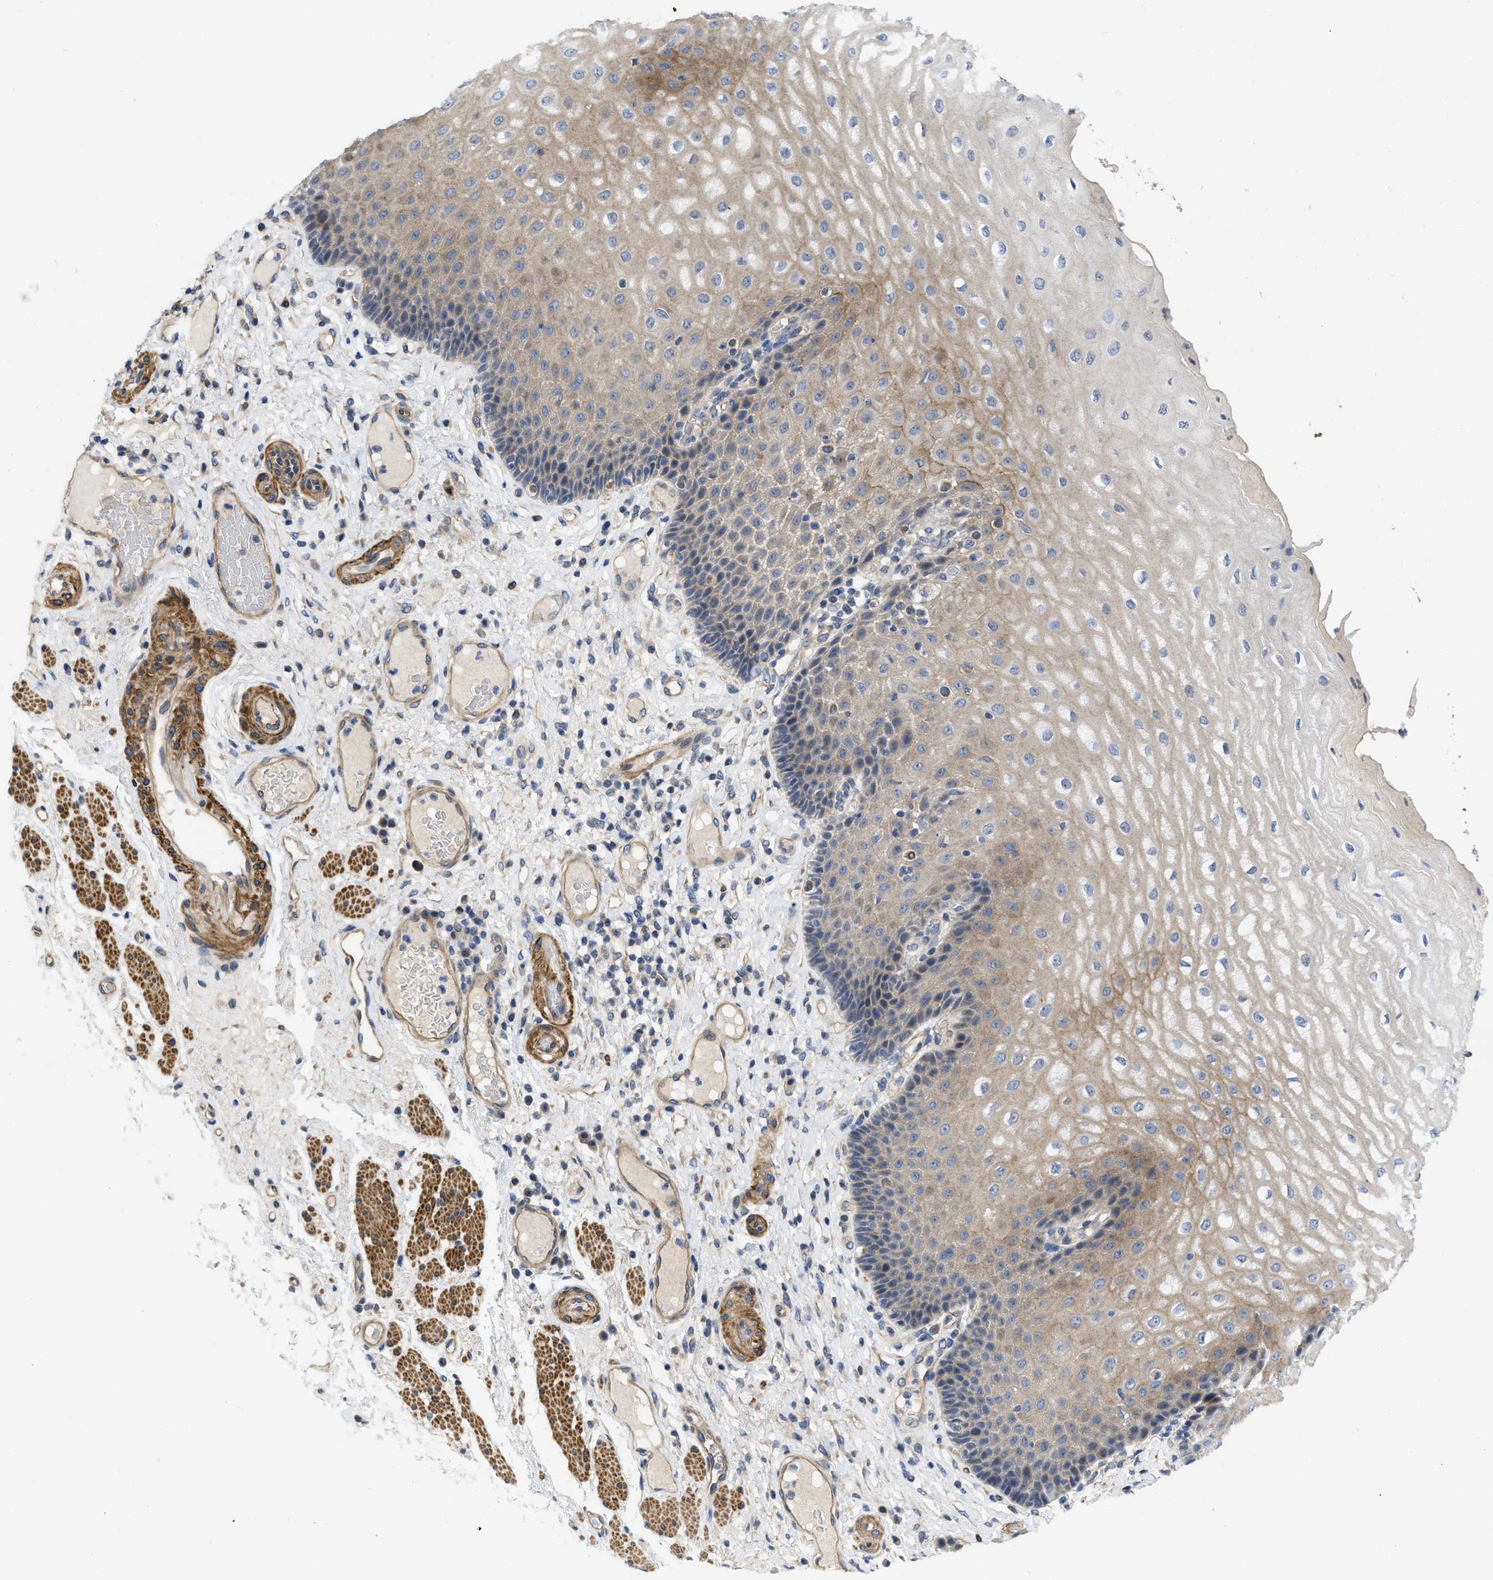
{"staining": {"intensity": "moderate", "quantity": "25%-75%", "location": "cytoplasmic/membranous"}, "tissue": "esophagus", "cell_type": "Squamous epithelial cells", "image_type": "normal", "snomed": [{"axis": "morphology", "description": "Normal tissue, NOS"}, {"axis": "topography", "description": "Esophagus"}], "caption": "Brown immunohistochemical staining in normal human esophagus demonstrates moderate cytoplasmic/membranous positivity in approximately 25%-75% of squamous epithelial cells.", "gene": "ARHGEF26", "patient": {"sex": "male", "age": 54}}